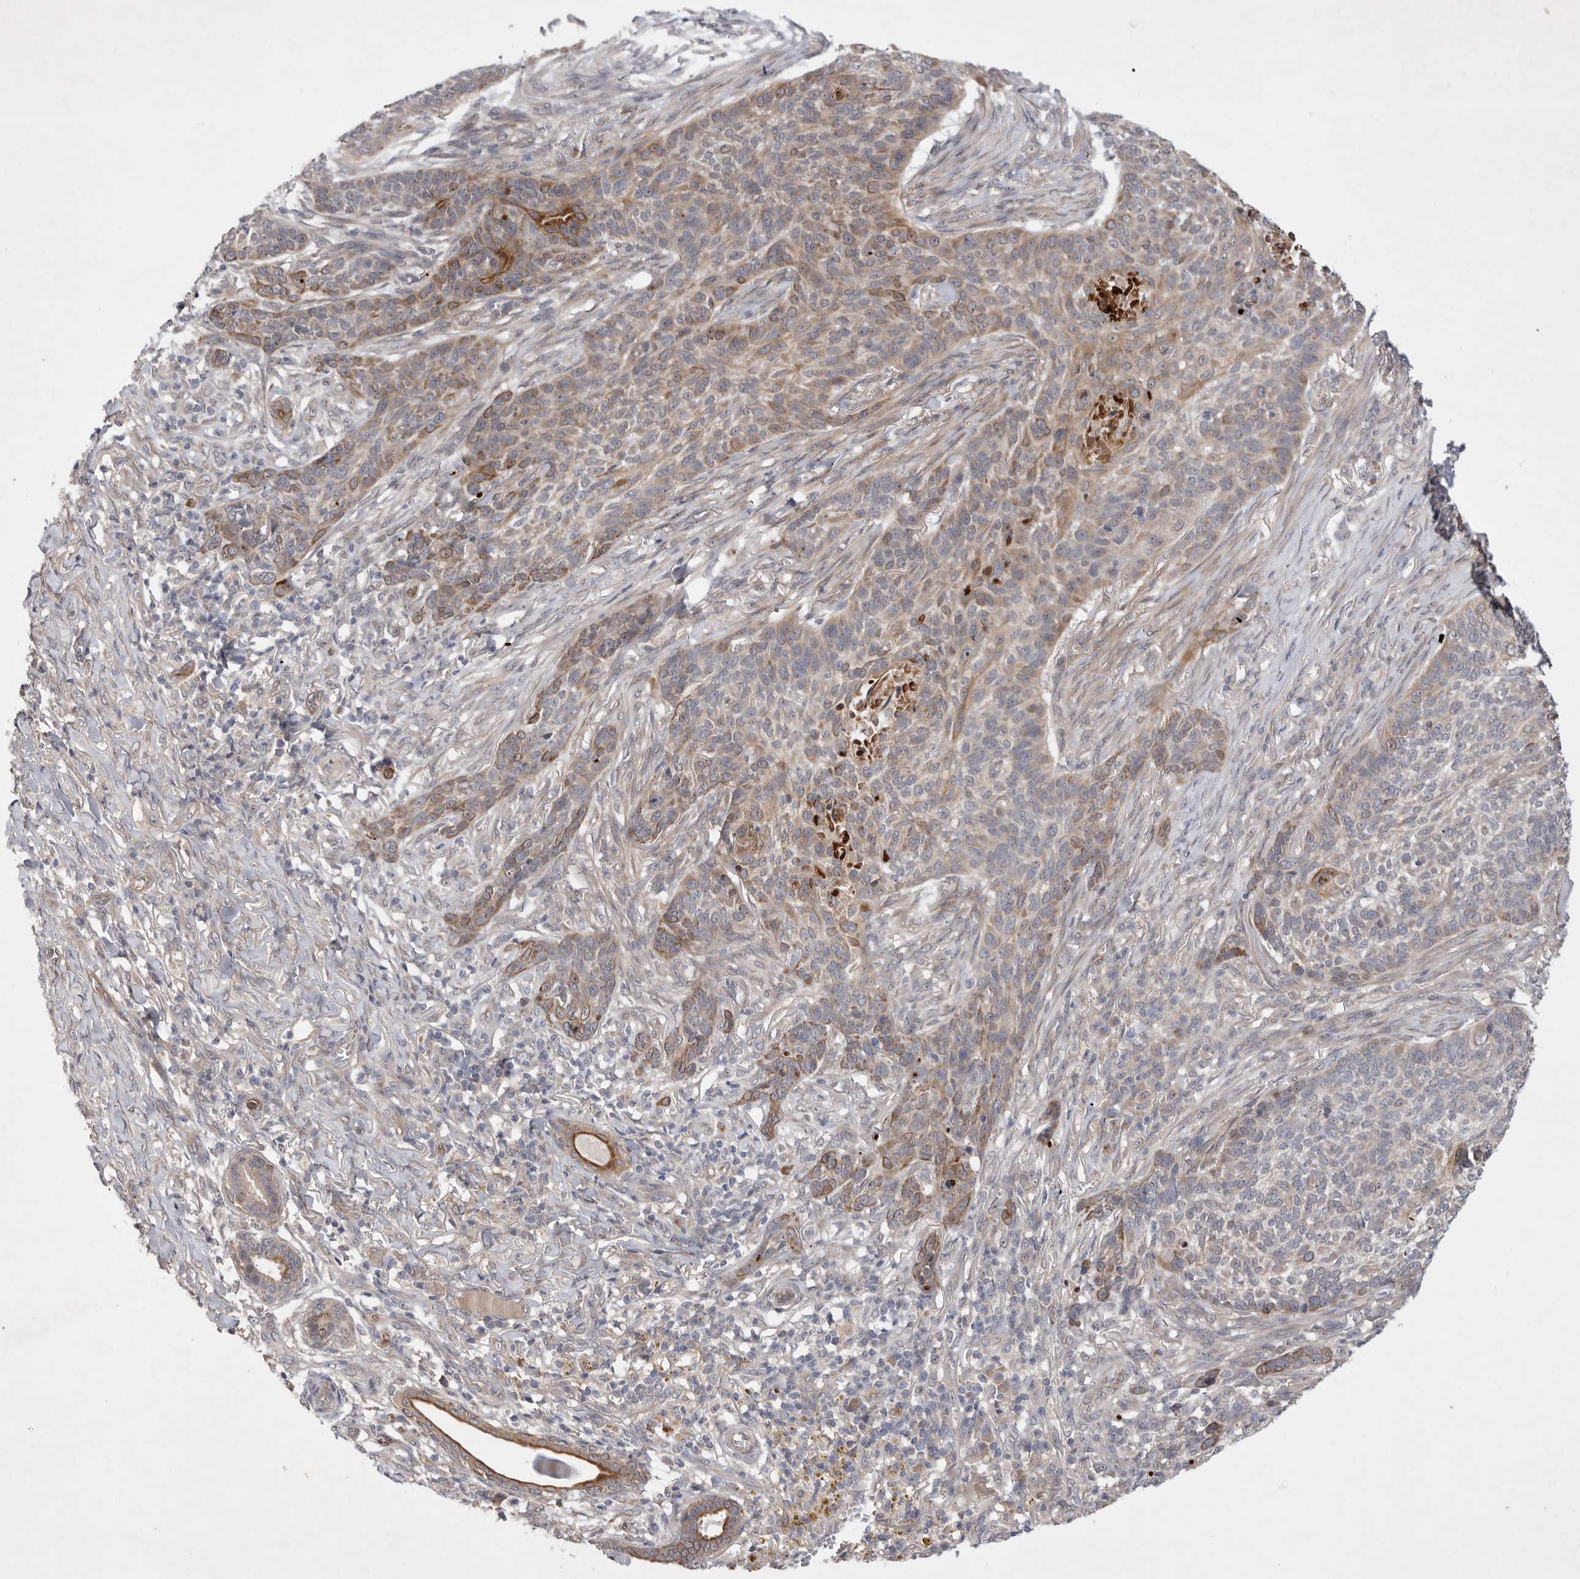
{"staining": {"intensity": "moderate", "quantity": "25%-75%", "location": "cytoplasmic/membranous"}, "tissue": "skin cancer", "cell_type": "Tumor cells", "image_type": "cancer", "snomed": [{"axis": "morphology", "description": "Basal cell carcinoma"}, {"axis": "topography", "description": "Skin"}], "caption": "Protein expression analysis of skin cancer shows moderate cytoplasmic/membranous staining in approximately 25%-75% of tumor cells.", "gene": "PTPDC1", "patient": {"sex": "male", "age": 85}}